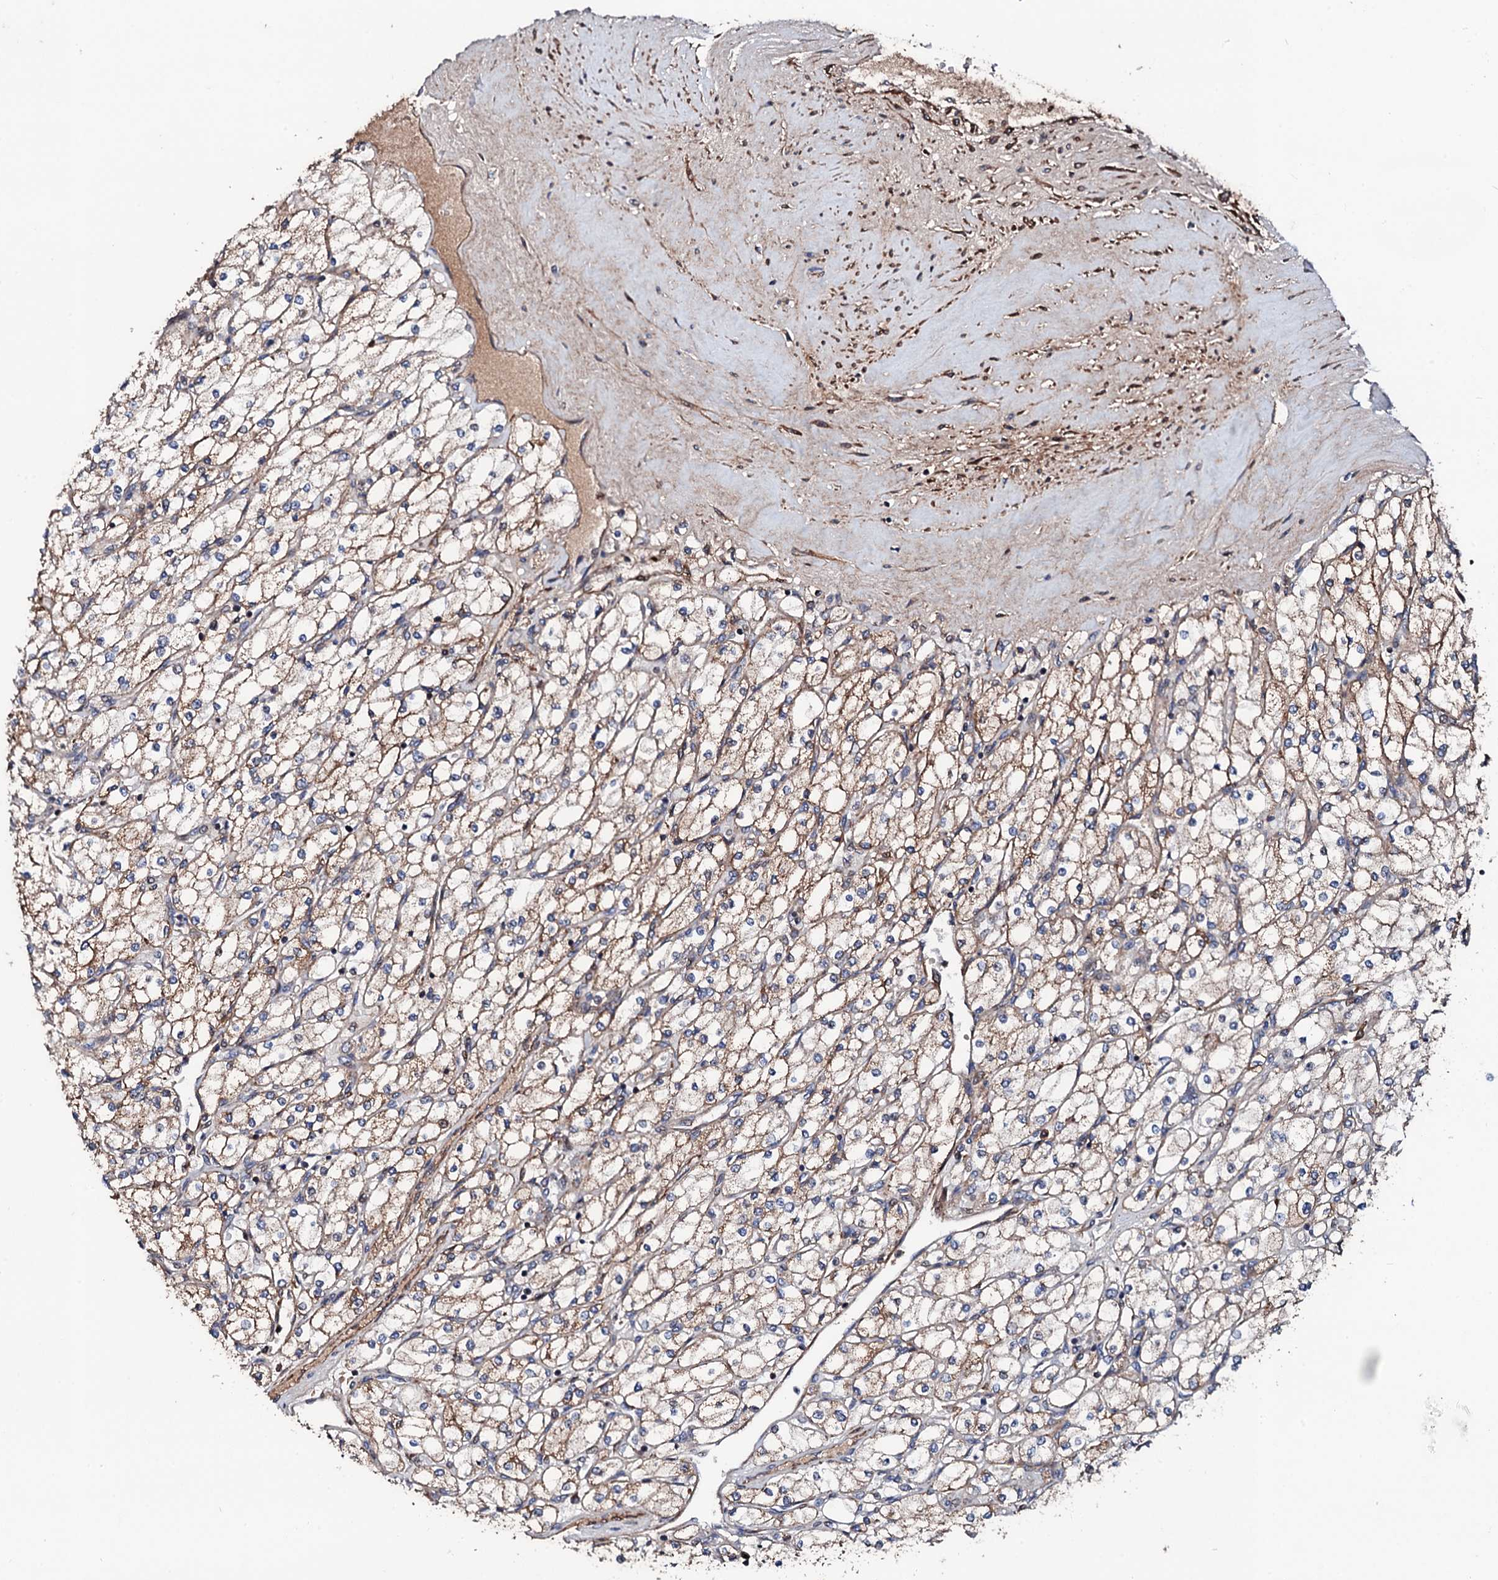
{"staining": {"intensity": "weak", "quantity": "25%-75%", "location": "cytoplasmic/membranous"}, "tissue": "renal cancer", "cell_type": "Tumor cells", "image_type": "cancer", "snomed": [{"axis": "morphology", "description": "Adenocarcinoma, NOS"}, {"axis": "topography", "description": "Kidney"}], "caption": "A brown stain labels weak cytoplasmic/membranous staining of a protein in human renal cancer tumor cells.", "gene": "KIF18A", "patient": {"sex": "male", "age": 80}}